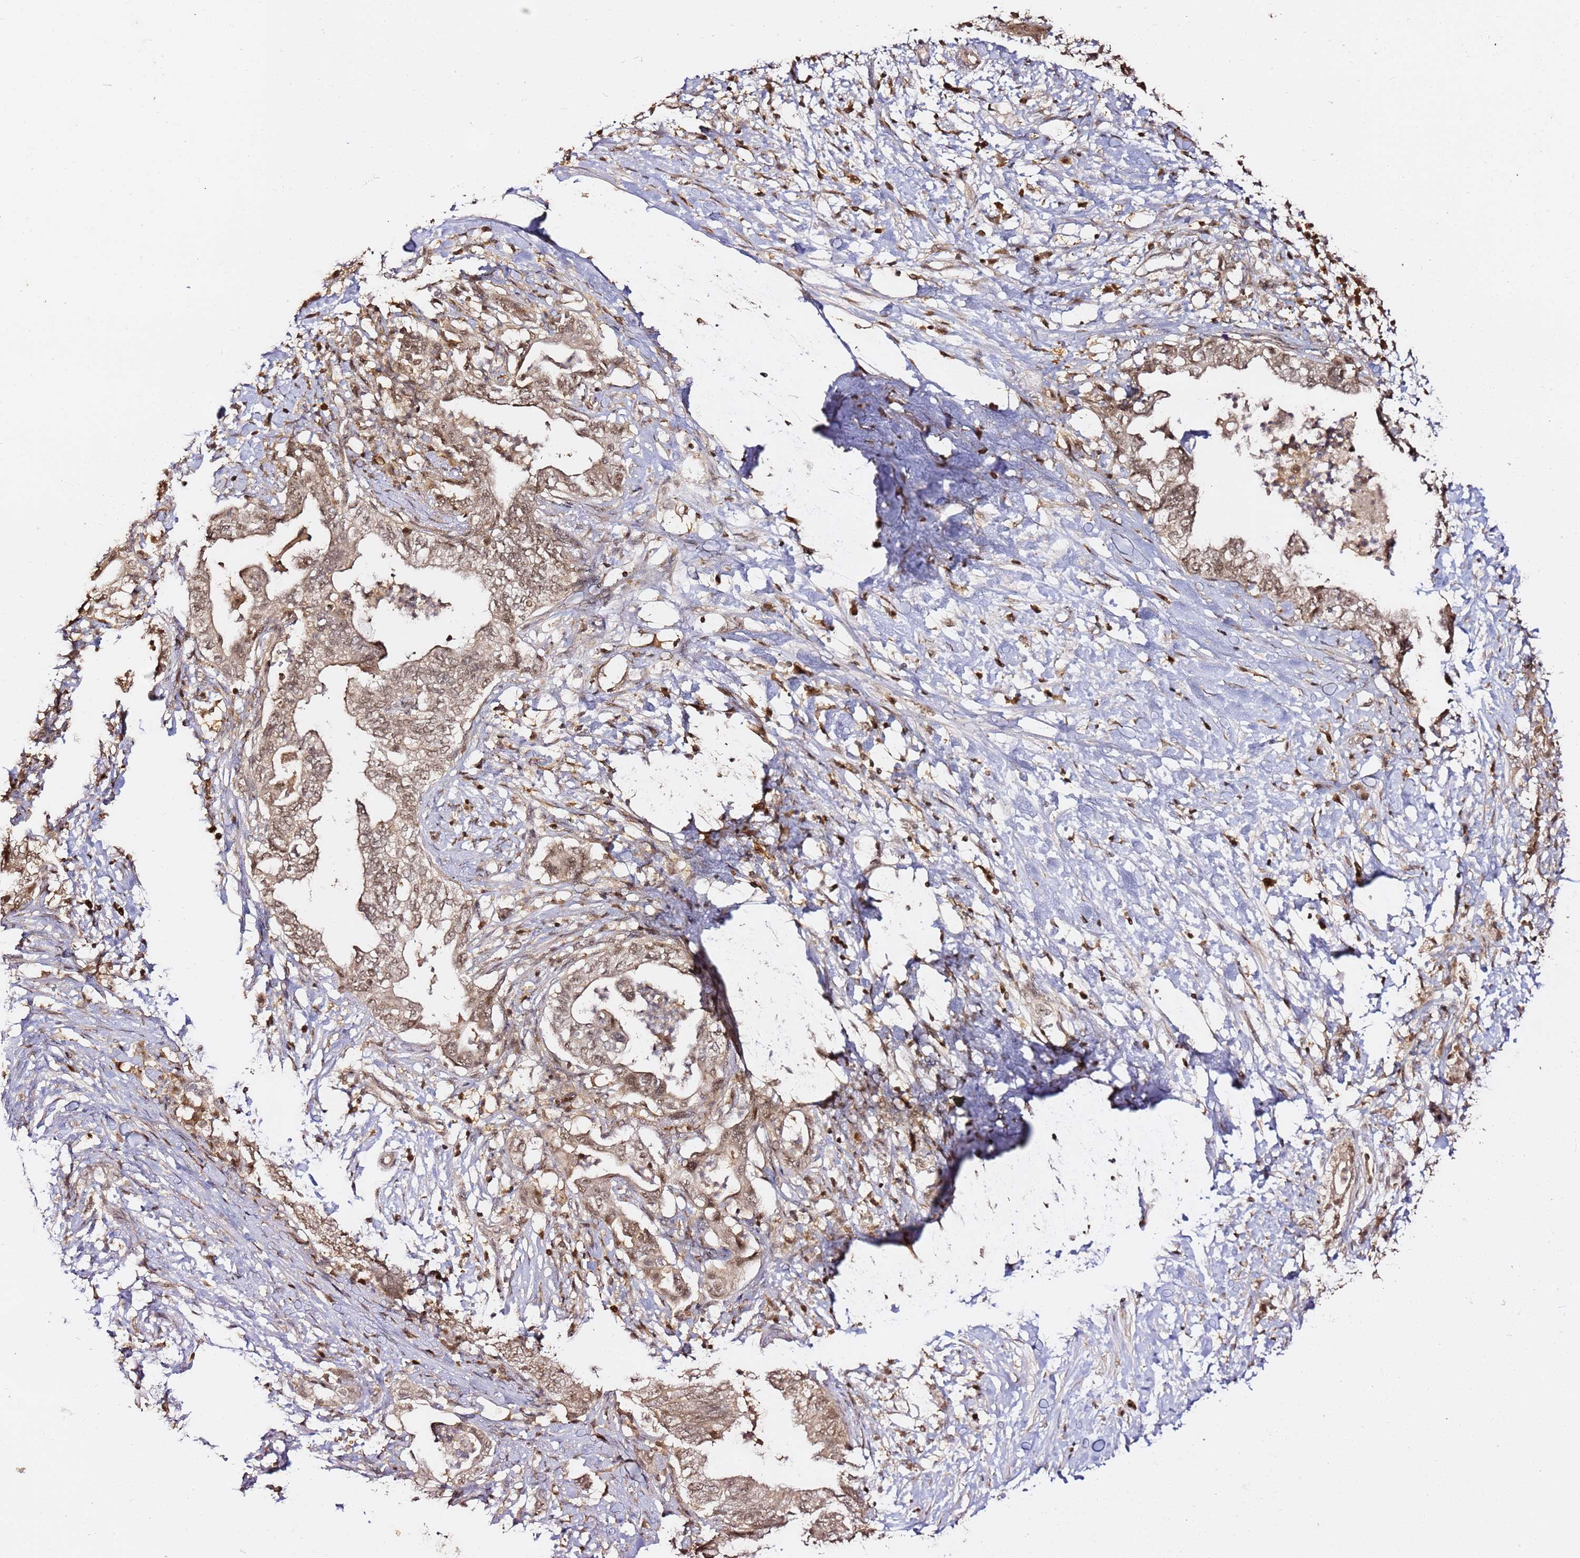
{"staining": {"intensity": "weak", "quantity": ">75%", "location": "nuclear"}, "tissue": "pancreatic cancer", "cell_type": "Tumor cells", "image_type": "cancer", "snomed": [{"axis": "morphology", "description": "Adenocarcinoma, NOS"}, {"axis": "topography", "description": "Pancreas"}], "caption": "High-magnification brightfield microscopy of adenocarcinoma (pancreatic) stained with DAB (3,3'-diaminobenzidine) (brown) and counterstained with hematoxylin (blue). tumor cells exhibit weak nuclear positivity is appreciated in about>75% of cells. (brown staining indicates protein expression, while blue staining denotes nuclei).", "gene": "OR5V1", "patient": {"sex": "female", "age": 73}}